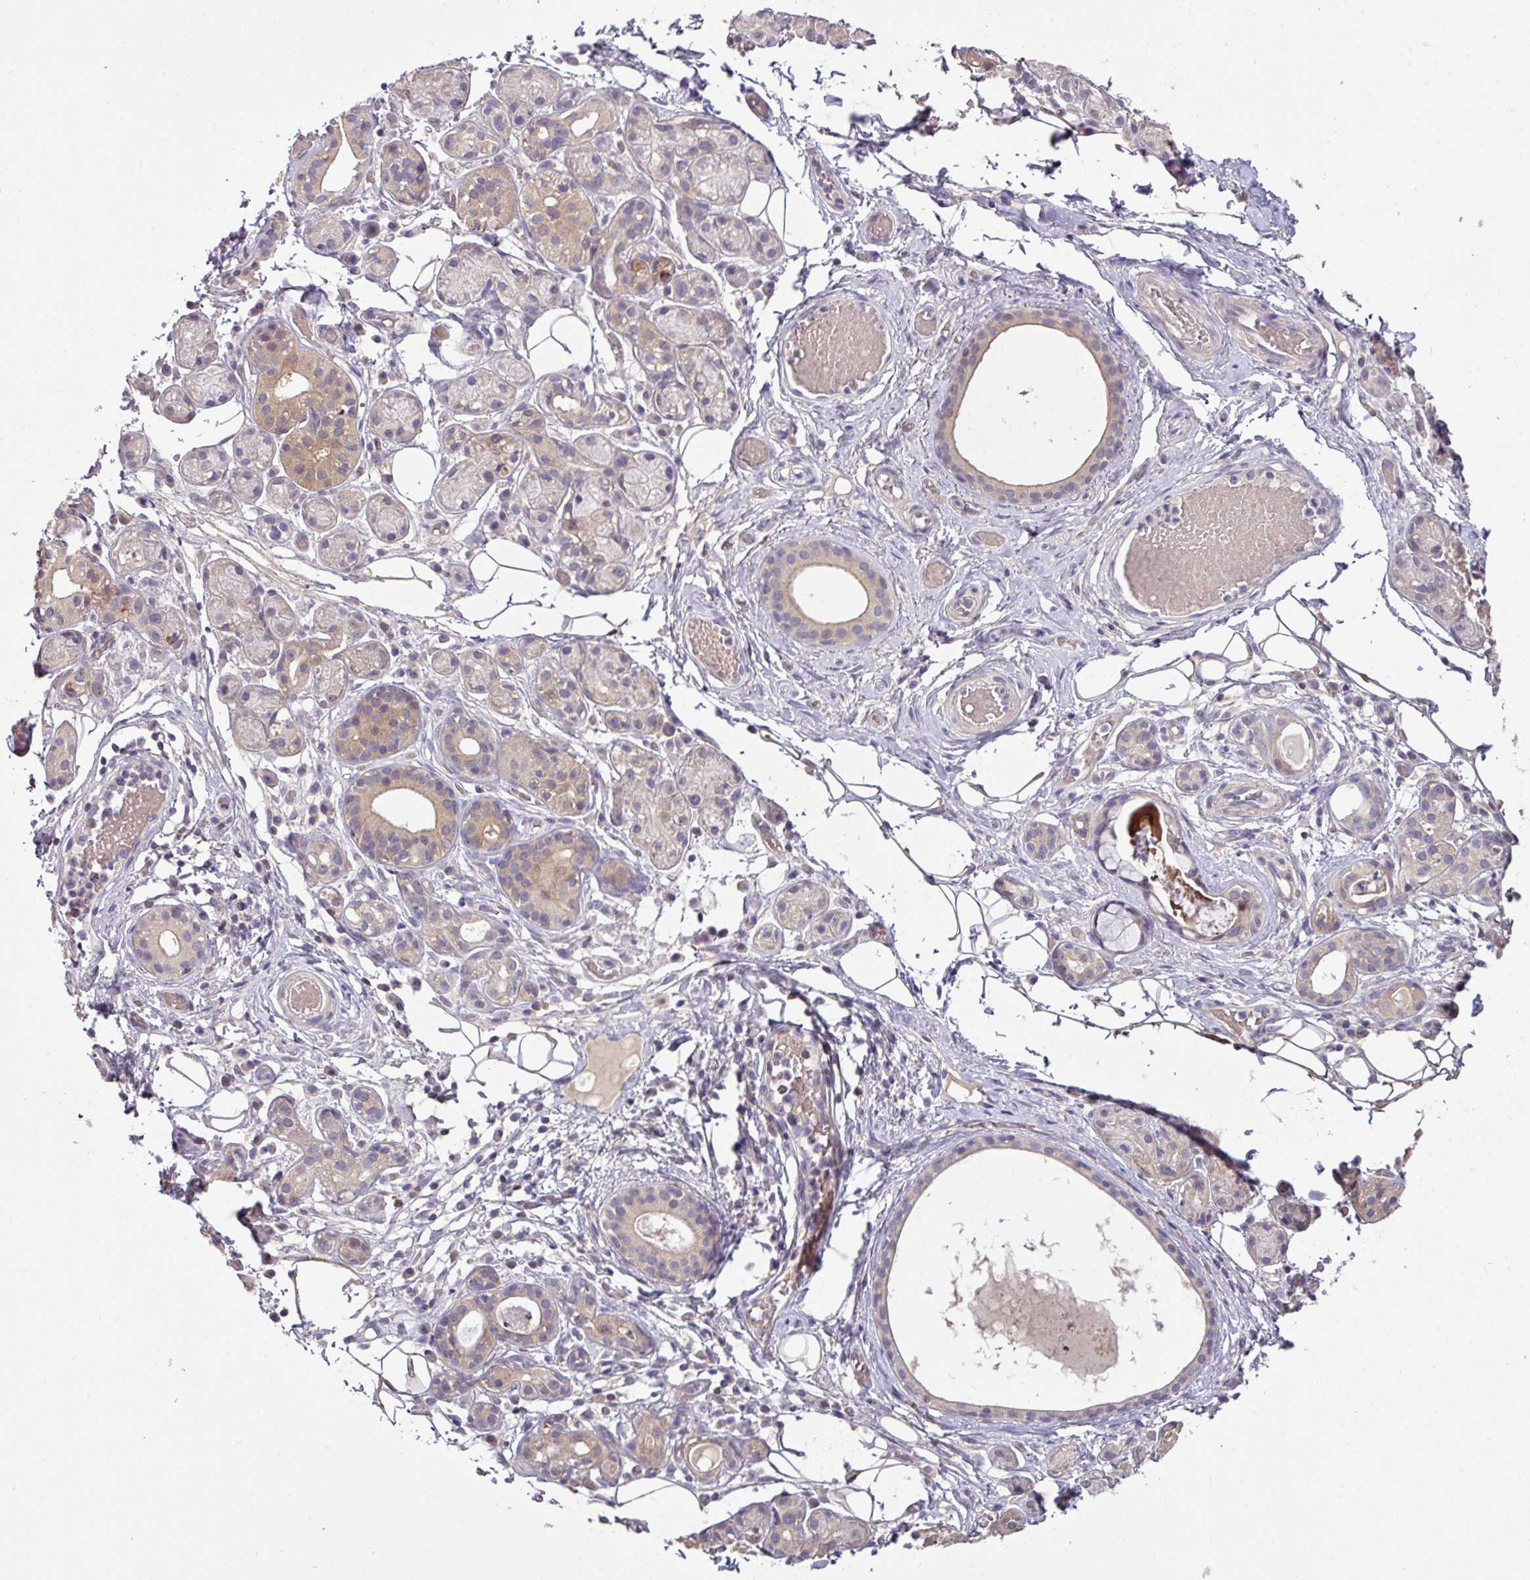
{"staining": {"intensity": "moderate", "quantity": "<25%", "location": "cytoplasmic/membranous"}, "tissue": "salivary gland", "cell_type": "Glandular cells", "image_type": "normal", "snomed": [{"axis": "morphology", "description": "Normal tissue, NOS"}, {"axis": "topography", "description": "Salivary gland"}], "caption": "This is a photomicrograph of immunohistochemistry (IHC) staining of normal salivary gland, which shows moderate staining in the cytoplasmic/membranous of glandular cells.", "gene": "SLAMF6", "patient": {"sex": "male", "age": 82}}